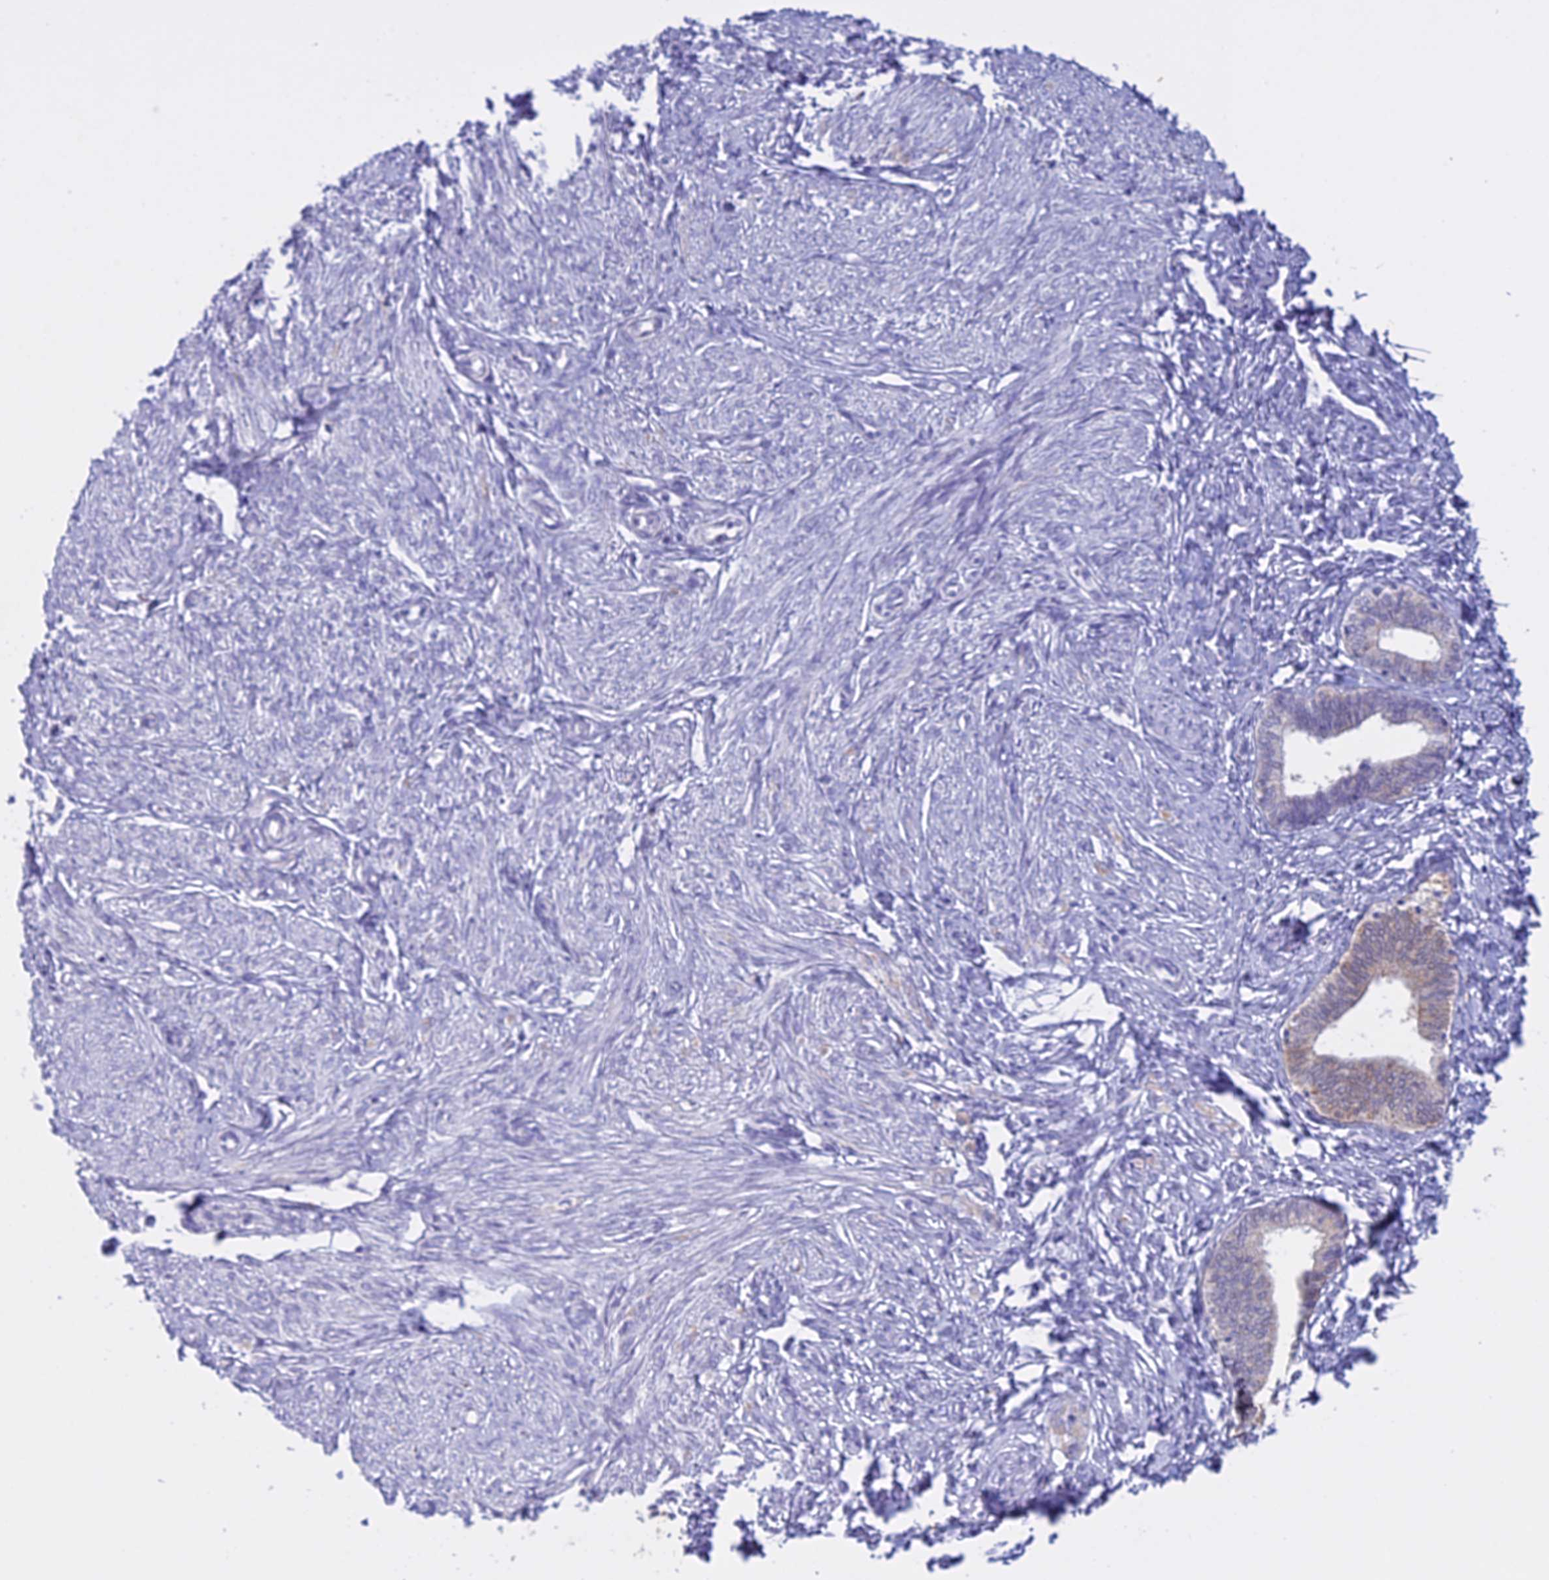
{"staining": {"intensity": "negative", "quantity": "none", "location": "none"}, "tissue": "endometrium", "cell_type": "Cells in endometrial stroma", "image_type": "normal", "snomed": [{"axis": "morphology", "description": "Normal tissue, NOS"}, {"axis": "topography", "description": "Endometrium"}], "caption": "A high-resolution micrograph shows immunohistochemistry staining of normal endometrium, which reveals no significant expression in cells in endometrial stroma. The staining was performed using DAB to visualize the protein expression in brown, while the nuclei were stained in blue with hematoxylin (Magnification: 20x).", "gene": "LHFPL2", "patient": {"sex": "female", "age": 72}}